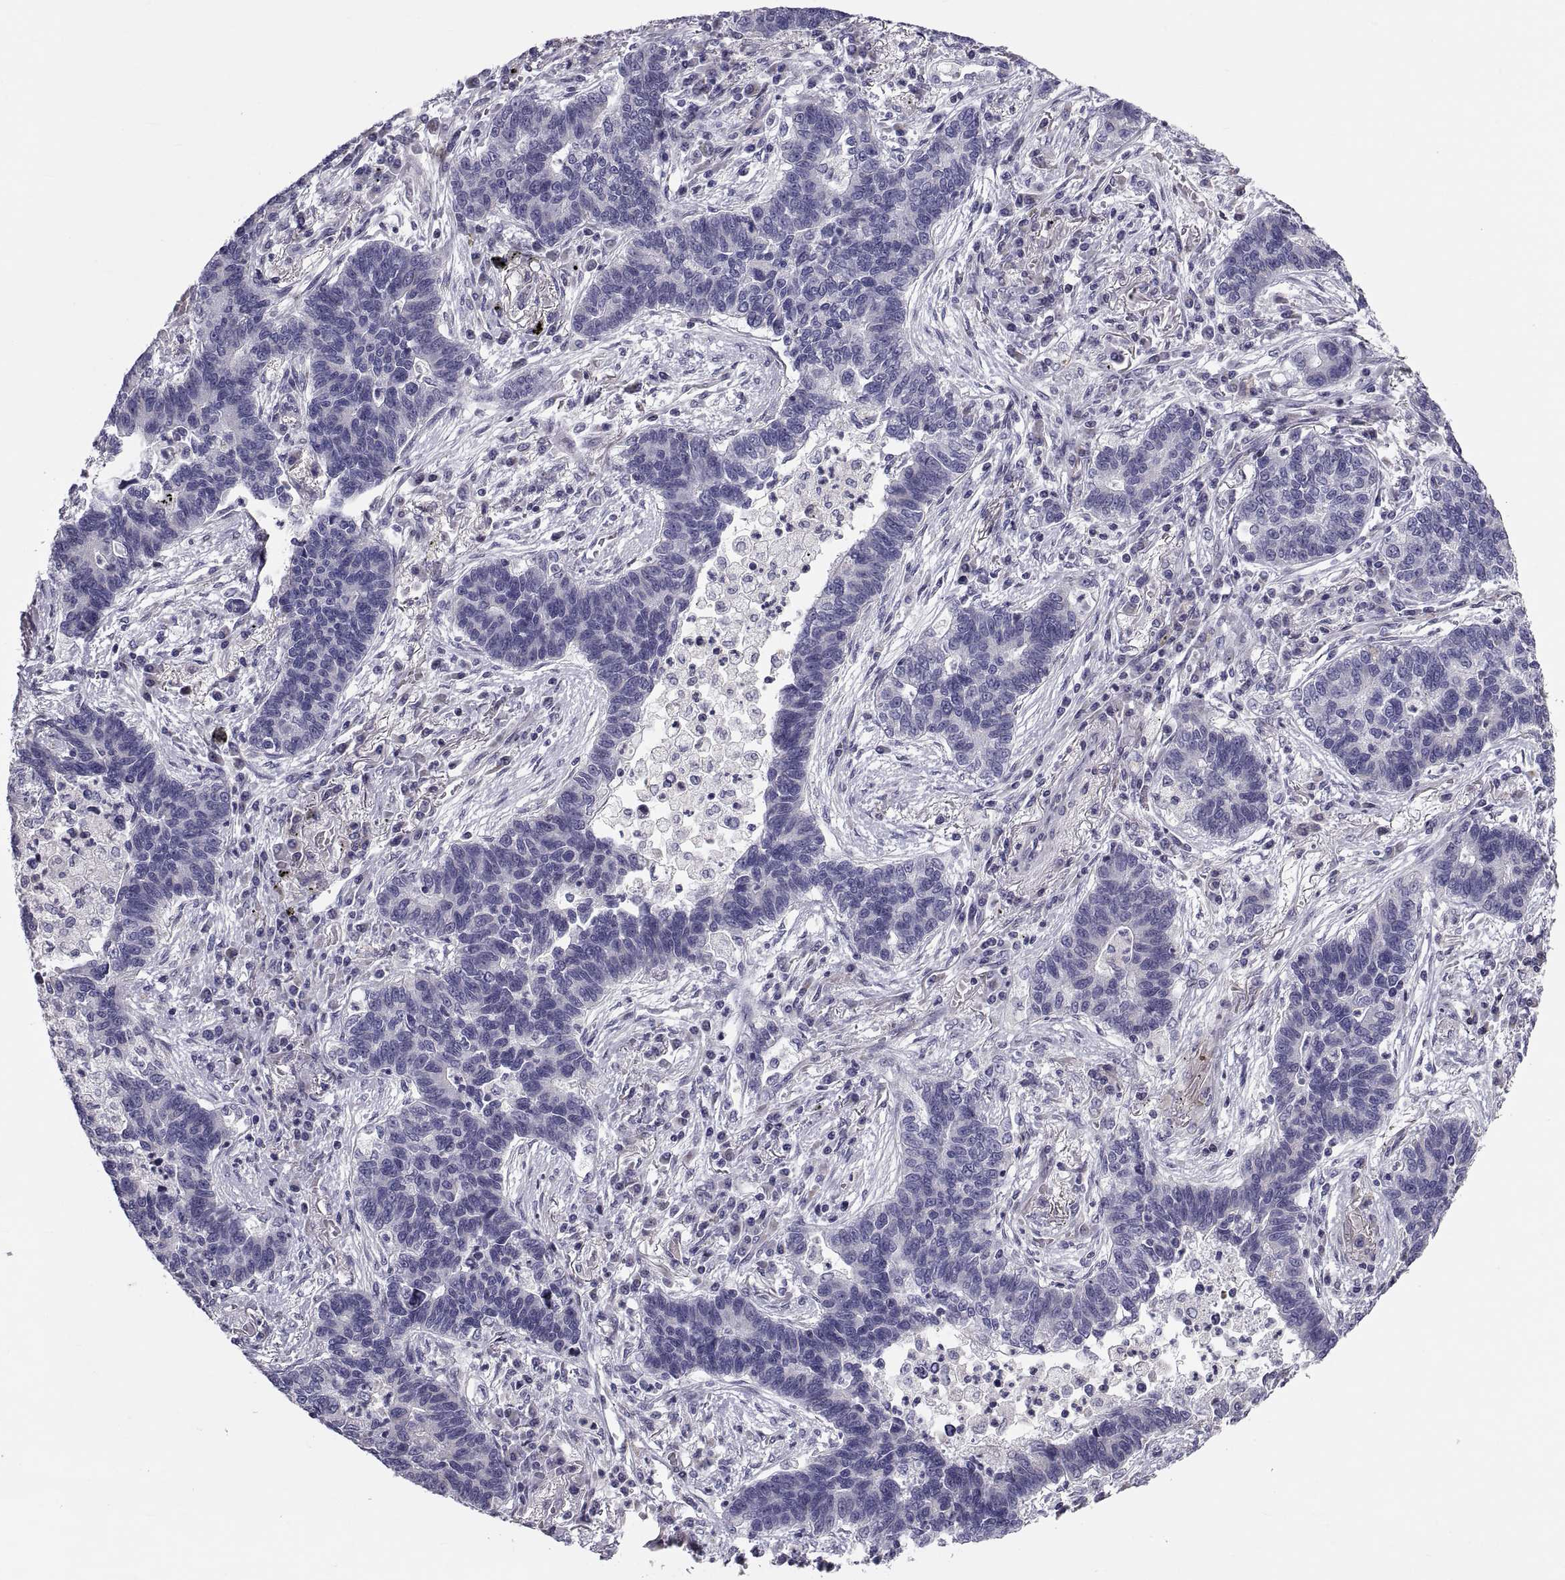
{"staining": {"intensity": "negative", "quantity": "none", "location": "none"}, "tissue": "lung cancer", "cell_type": "Tumor cells", "image_type": "cancer", "snomed": [{"axis": "morphology", "description": "Adenocarcinoma, NOS"}, {"axis": "topography", "description": "Lung"}], "caption": "Lung cancer stained for a protein using immunohistochemistry (IHC) displays no staining tumor cells.", "gene": "ANO1", "patient": {"sex": "female", "age": 57}}